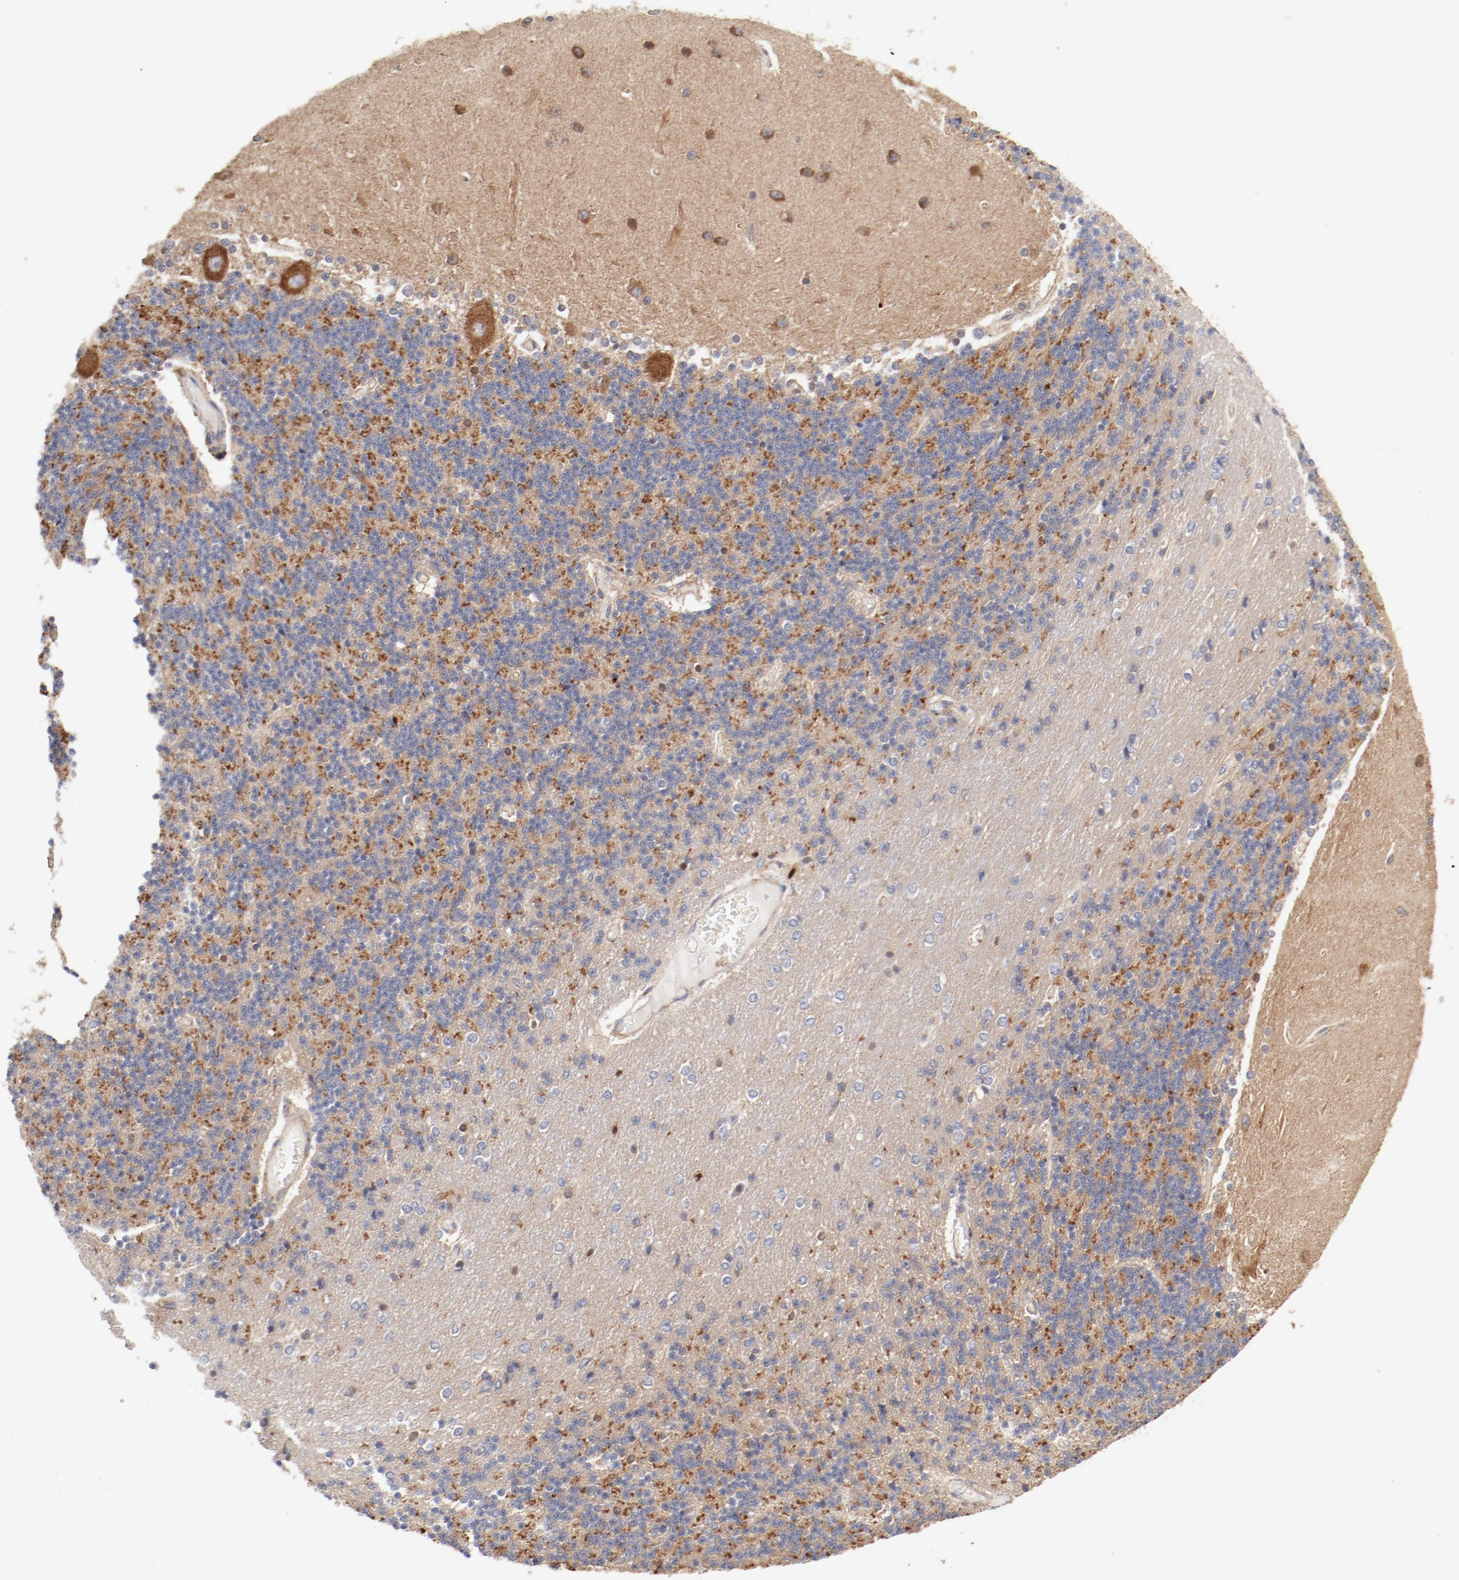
{"staining": {"intensity": "moderate", "quantity": ">75%", "location": "cytoplasmic/membranous"}, "tissue": "cerebellum", "cell_type": "Cells in granular layer", "image_type": "normal", "snomed": [{"axis": "morphology", "description": "Normal tissue, NOS"}, {"axis": "topography", "description": "Cerebellum"}], "caption": "The photomicrograph reveals staining of benign cerebellum, revealing moderate cytoplasmic/membranous protein expression (brown color) within cells in granular layer.", "gene": "AP2A1", "patient": {"sex": "female", "age": 54}}